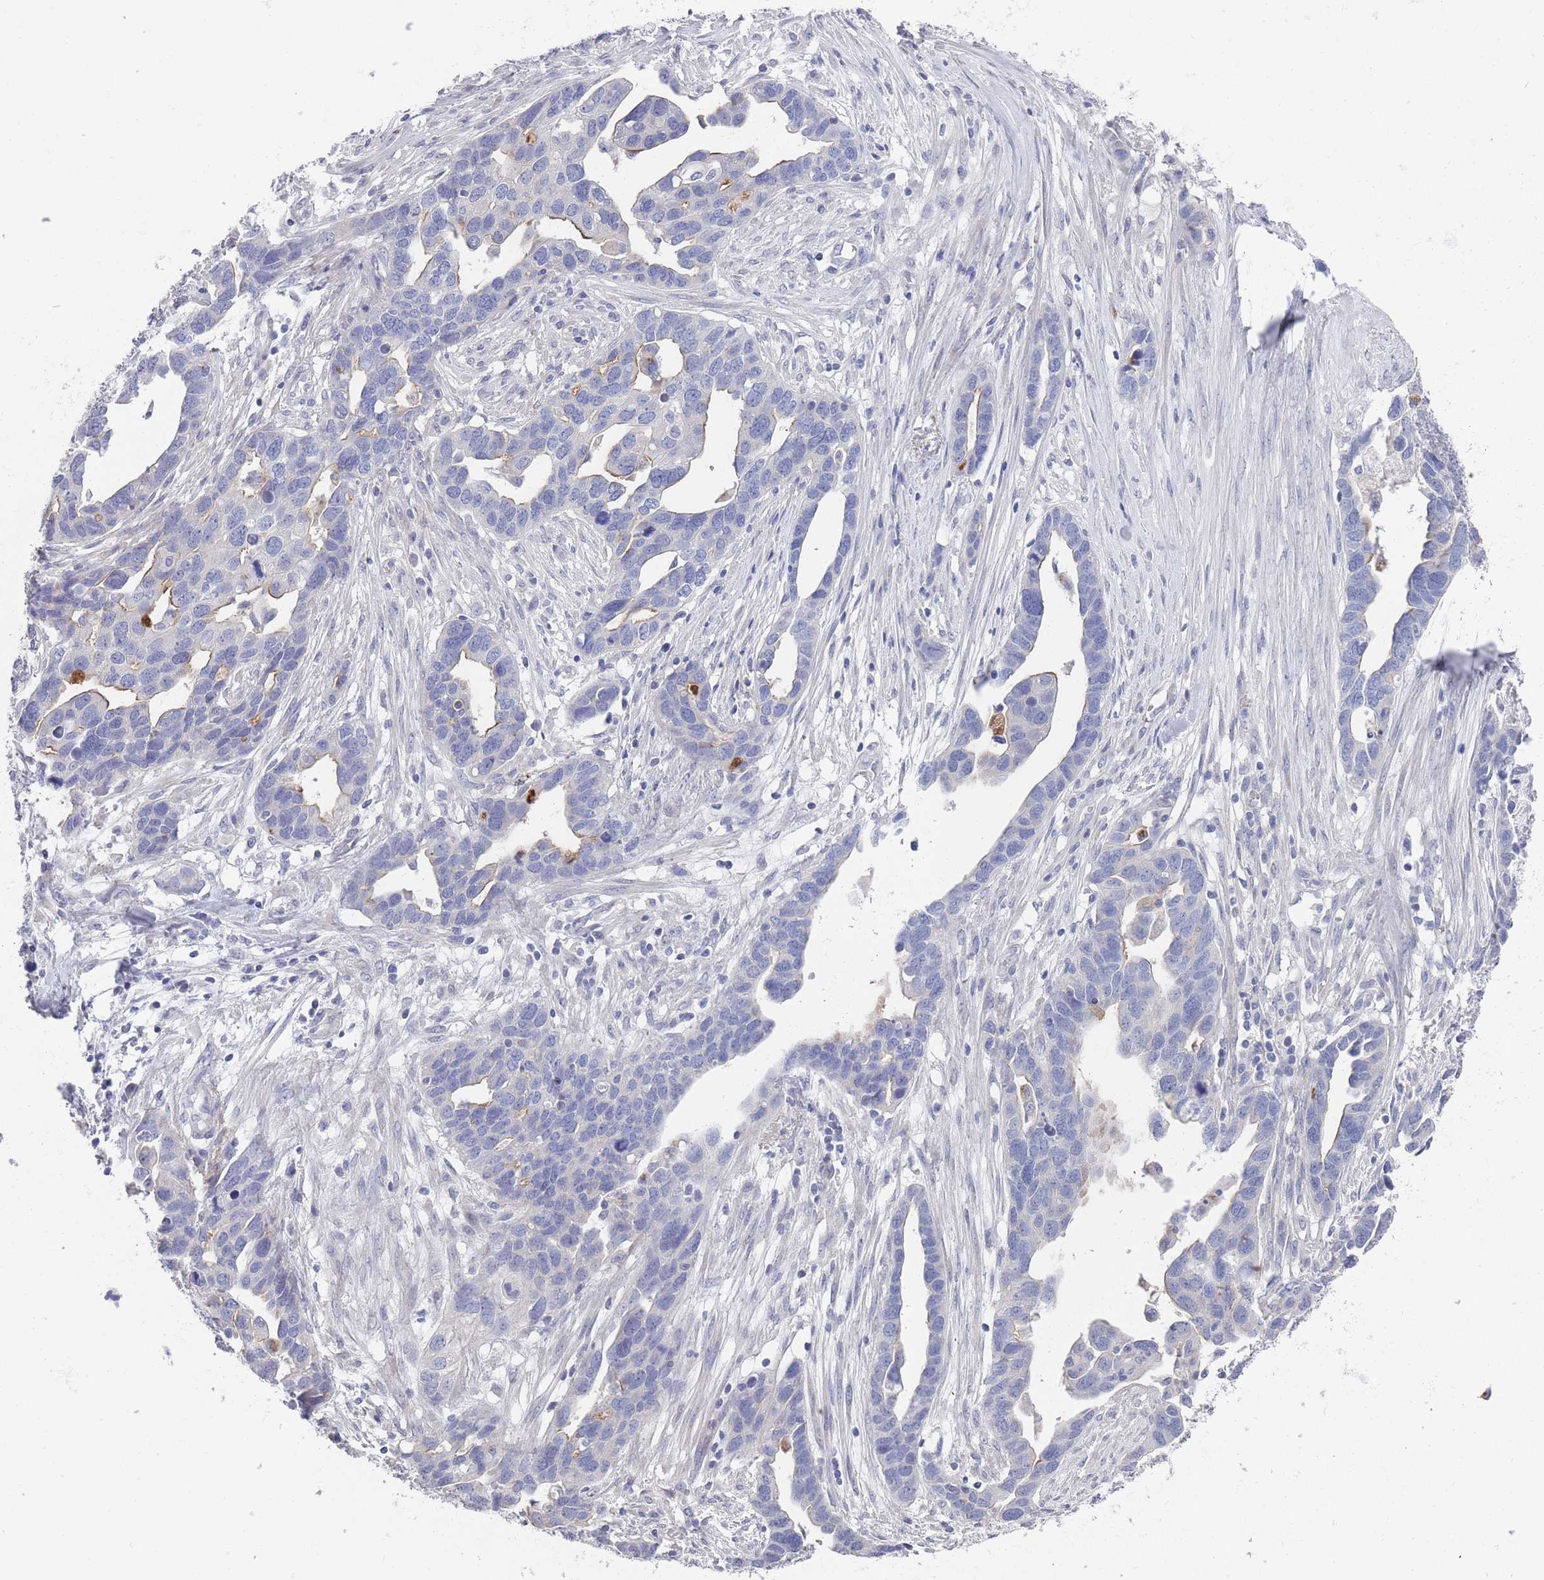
{"staining": {"intensity": "negative", "quantity": "none", "location": "none"}, "tissue": "ovarian cancer", "cell_type": "Tumor cells", "image_type": "cancer", "snomed": [{"axis": "morphology", "description": "Cystadenocarcinoma, serous, NOS"}, {"axis": "topography", "description": "Ovary"}], "caption": "This photomicrograph is of serous cystadenocarcinoma (ovarian) stained with immunohistochemistry (IHC) to label a protein in brown with the nuclei are counter-stained blue. There is no staining in tumor cells.", "gene": "PIGU", "patient": {"sex": "female", "age": 54}}